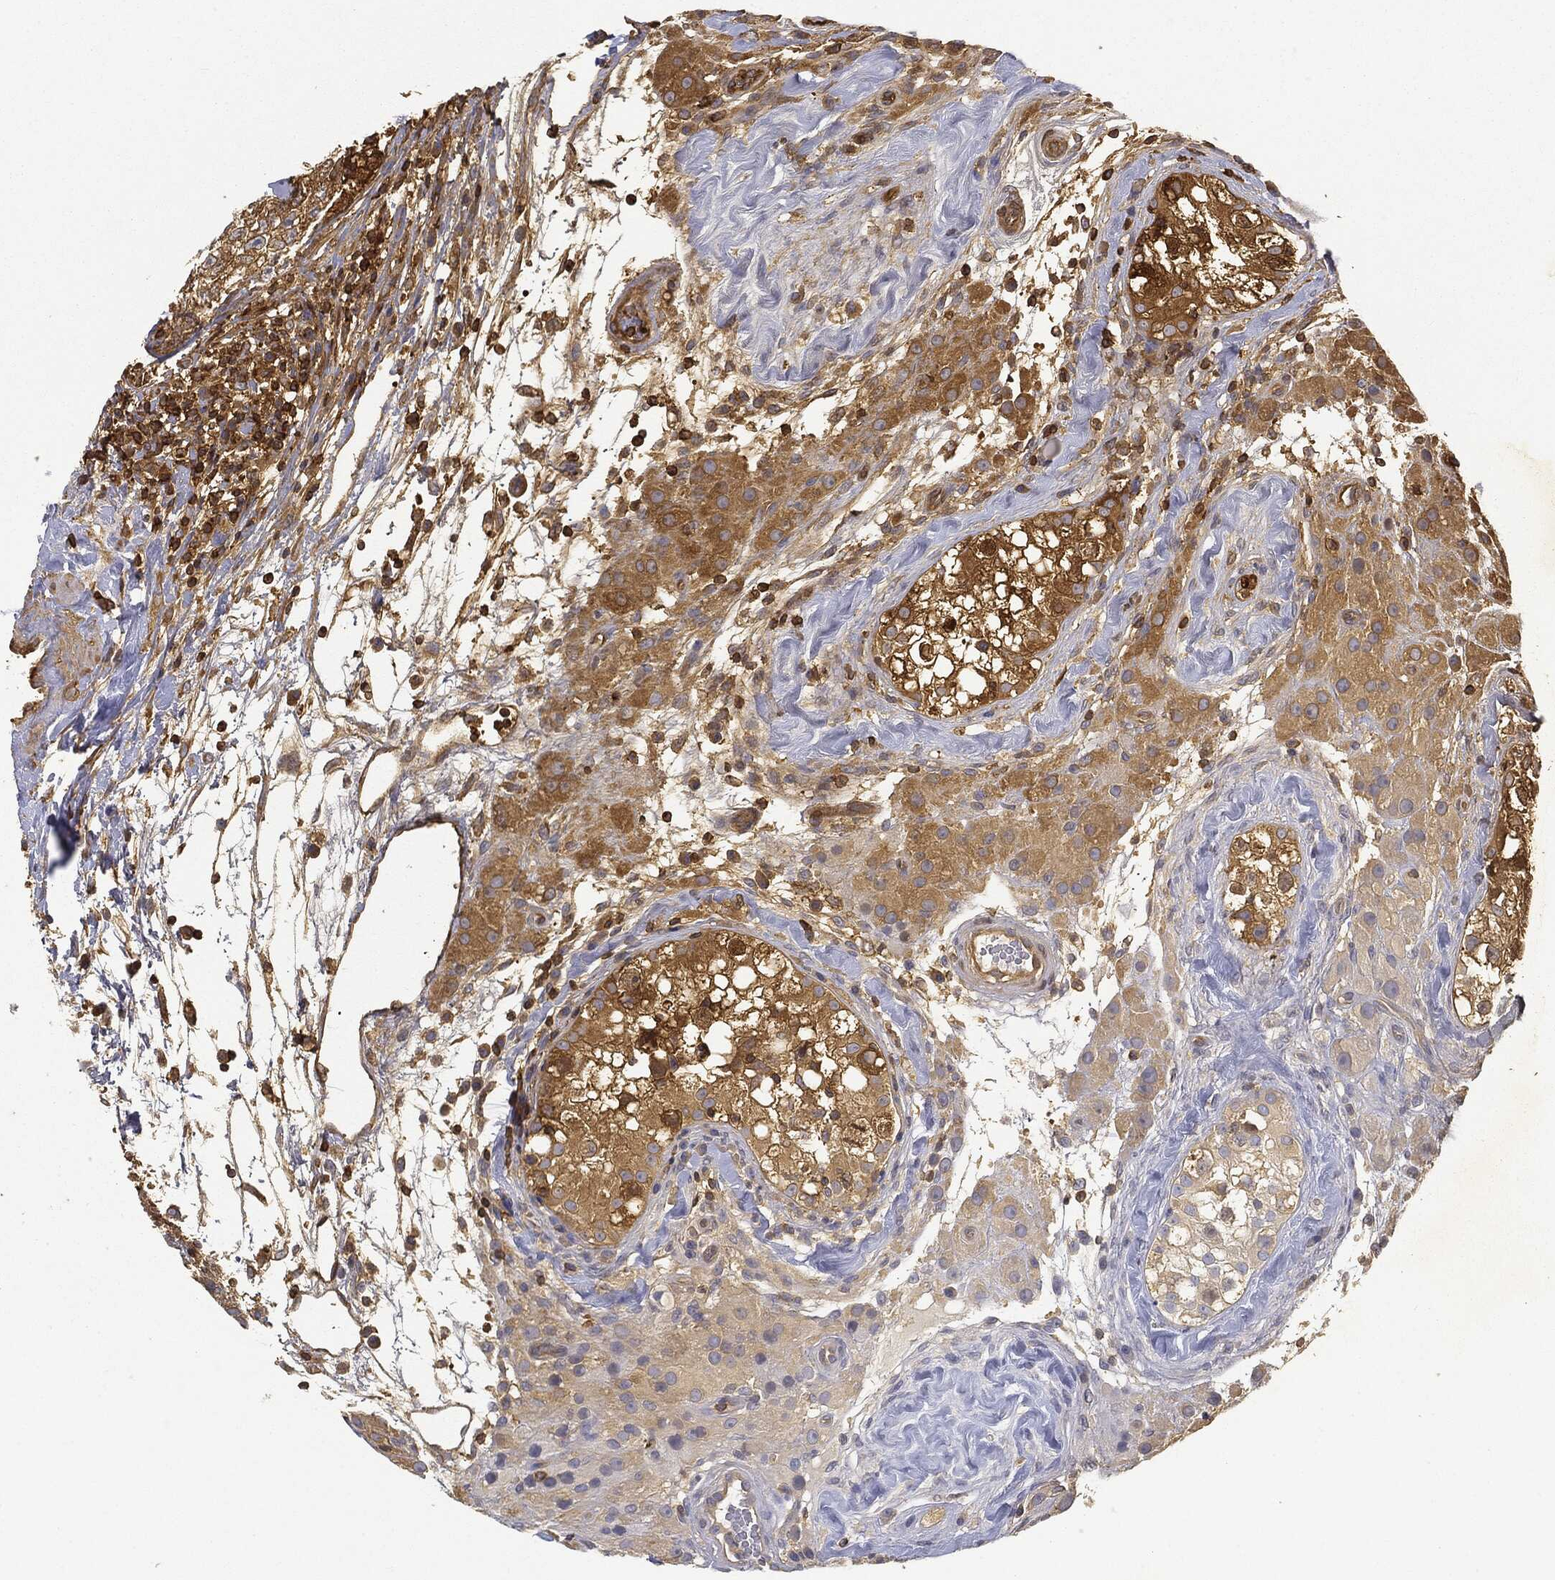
{"staining": {"intensity": "moderate", "quantity": ">75%", "location": "cytoplasmic/membranous"}, "tissue": "testis cancer", "cell_type": "Tumor cells", "image_type": "cancer", "snomed": [{"axis": "morphology", "description": "Seminoma, NOS"}, {"axis": "topography", "description": "Testis"}], "caption": "Testis cancer stained with a protein marker exhibits moderate staining in tumor cells.", "gene": "WDR1", "patient": {"sex": "male", "age": 34}}